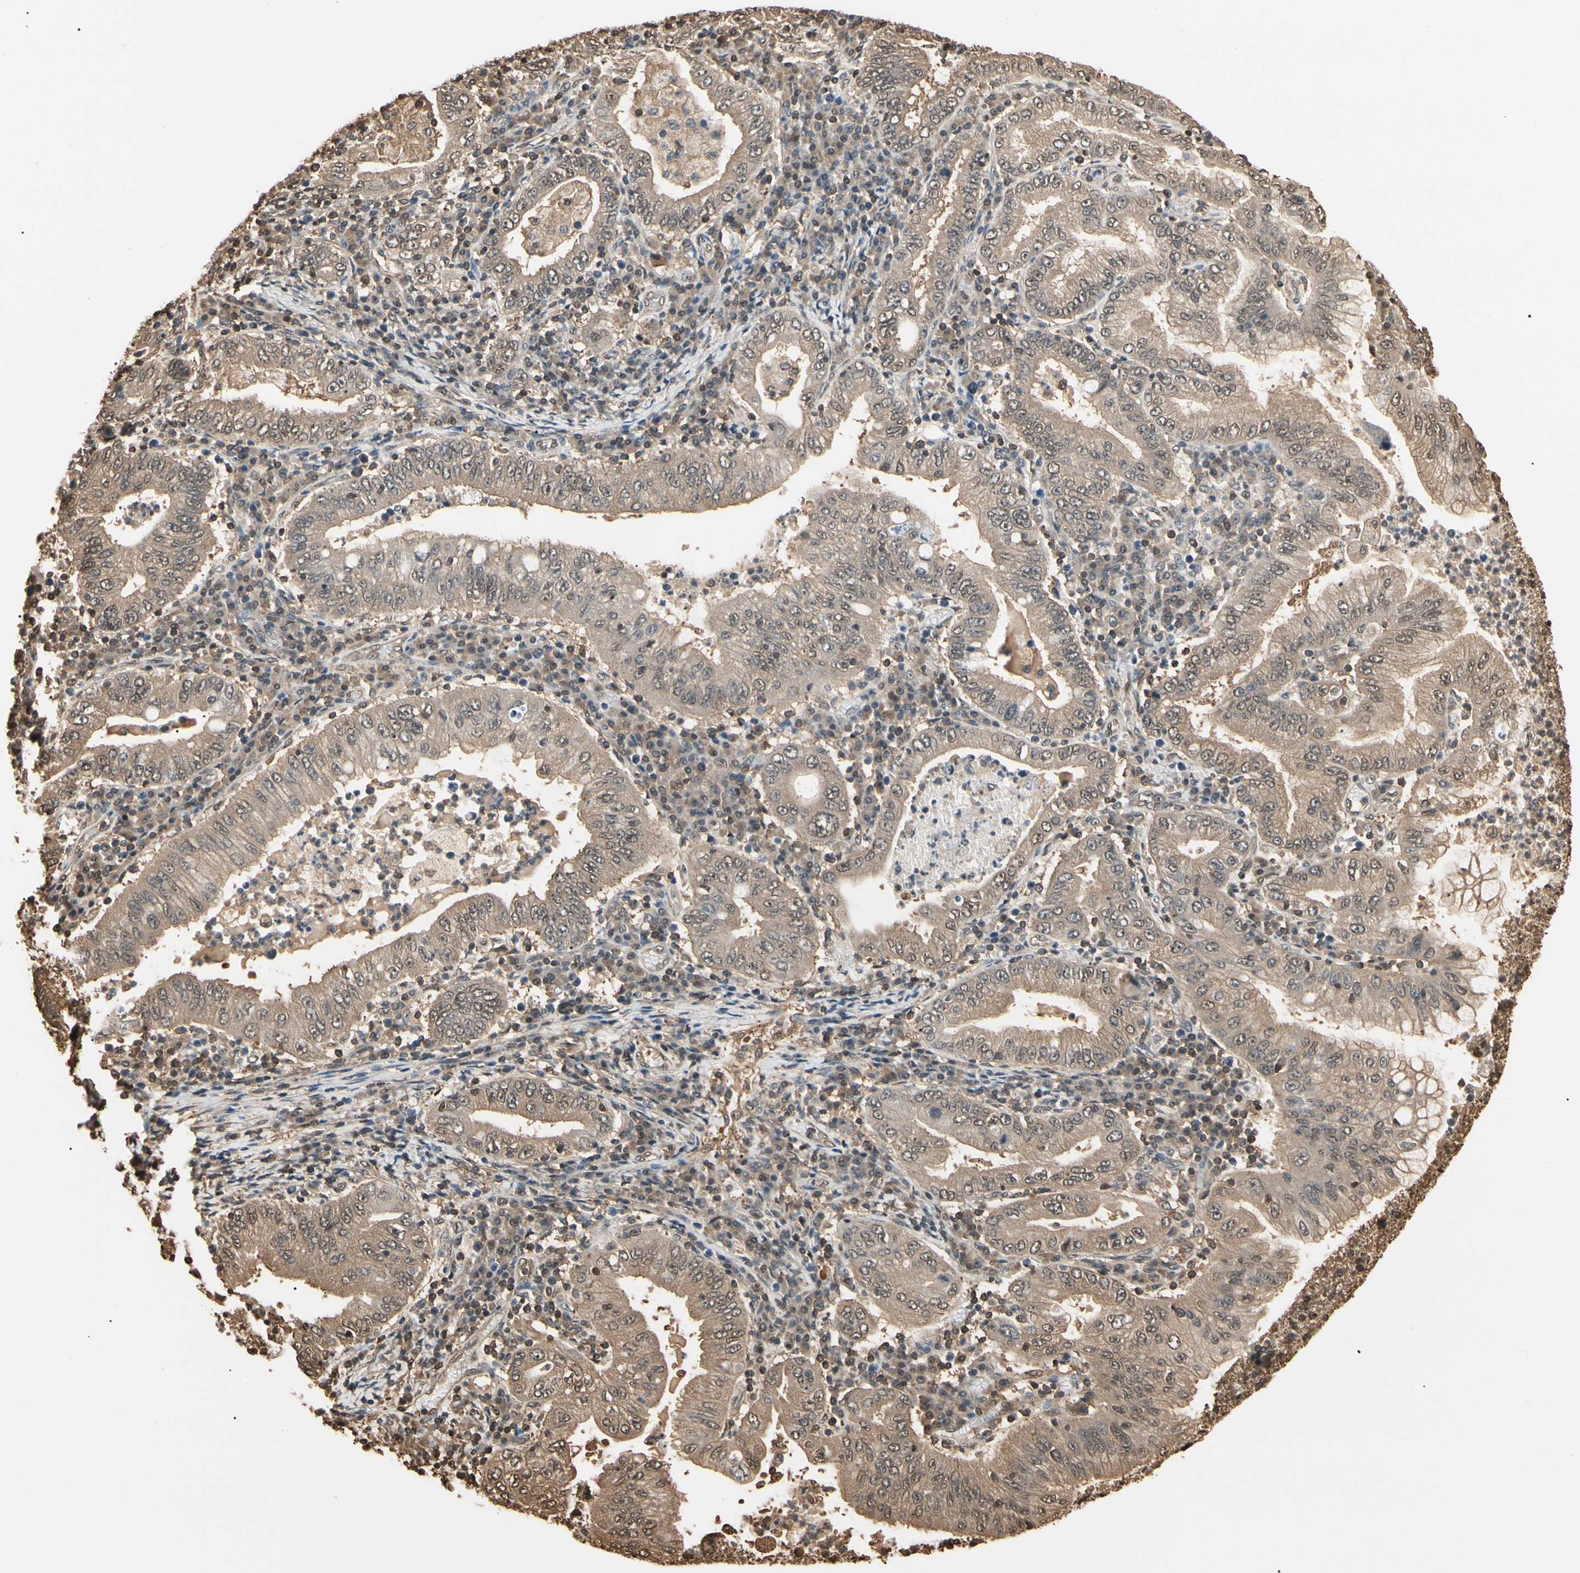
{"staining": {"intensity": "weak", "quantity": ">75%", "location": "cytoplasmic/membranous"}, "tissue": "stomach cancer", "cell_type": "Tumor cells", "image_type": "cancer", "snomed": [{"axis": "morphology", "description": "Normal tissue, NOS"}, {"axis": "morphology", "description": "Adenocarcinoma, NOS"}, {"axis": "topography", "description": "Esophagus"}, {"axis": "topography", "description": "Stomach, upper"}, {"axis": "topography", "description": "Peripheral nerve tissue"}], "caption": "The micrograph reveals a brown stain indicating the presence of a protein in the cytoplasmic/membranous of tumor cells in stomach cancer.", "gene": "YWHAE", "patient": {"sex": "male", "age": 62}}